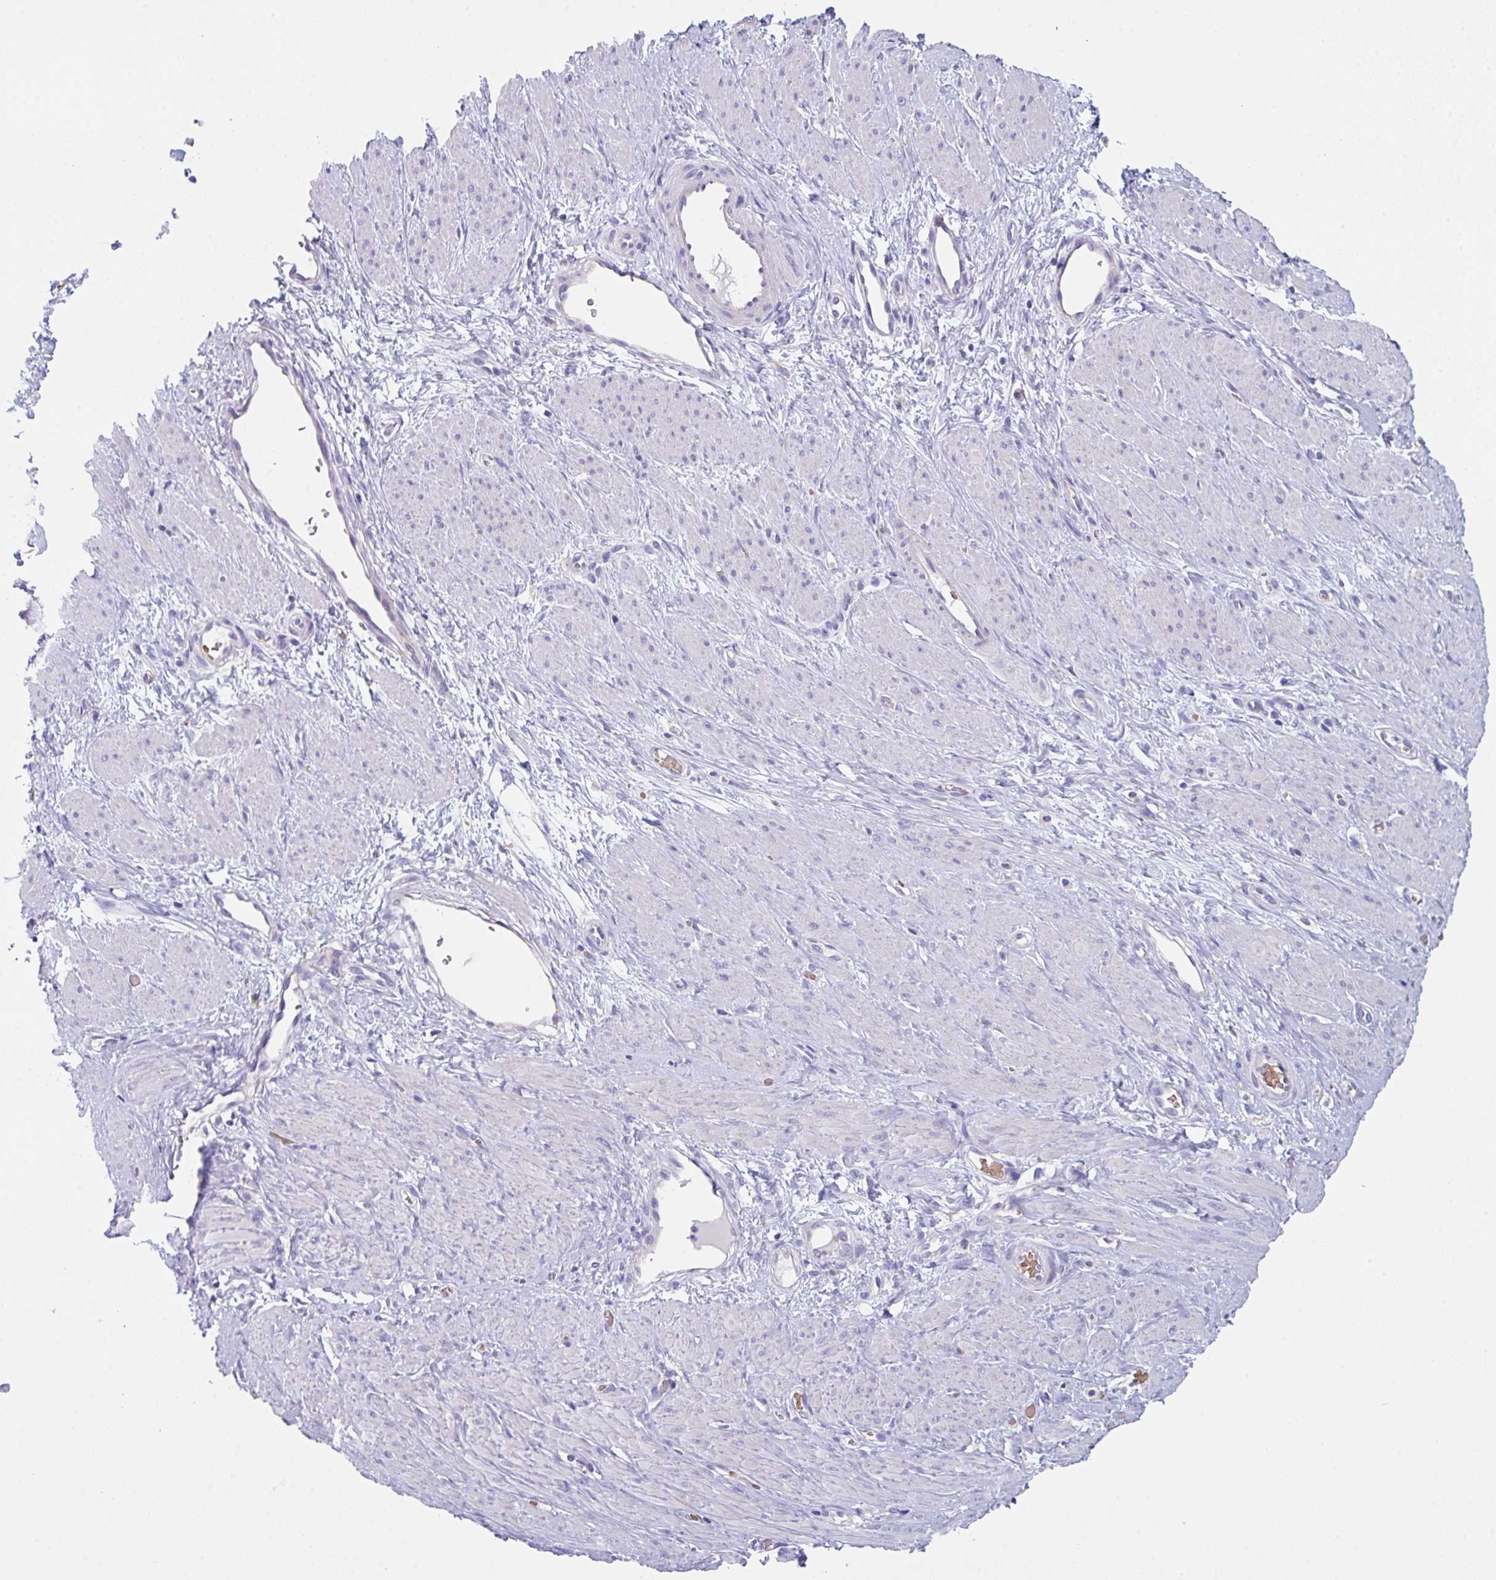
{"staining": {"intensity": "negative", "quantity": "none", "location": "none"}, "tissue": "smooth muscle", "cell_type": "Smooth muscle cells", "image_type": "normal", "snomed": [{"axis": "morphology", "description": "Normal tissue, NOS"}, {"axis": "topography", "description": "Smooth muscle"}, {"axis": "topography", "description": "Uterus"}], "caption": "Immunohistochemistry micrograph of normal human smooth muscle stained for a protein (brown), which displays no staining in smooth muscle cells.", "gene": "TFAP2C", "patient": {"sex": "female", "age": 39}}